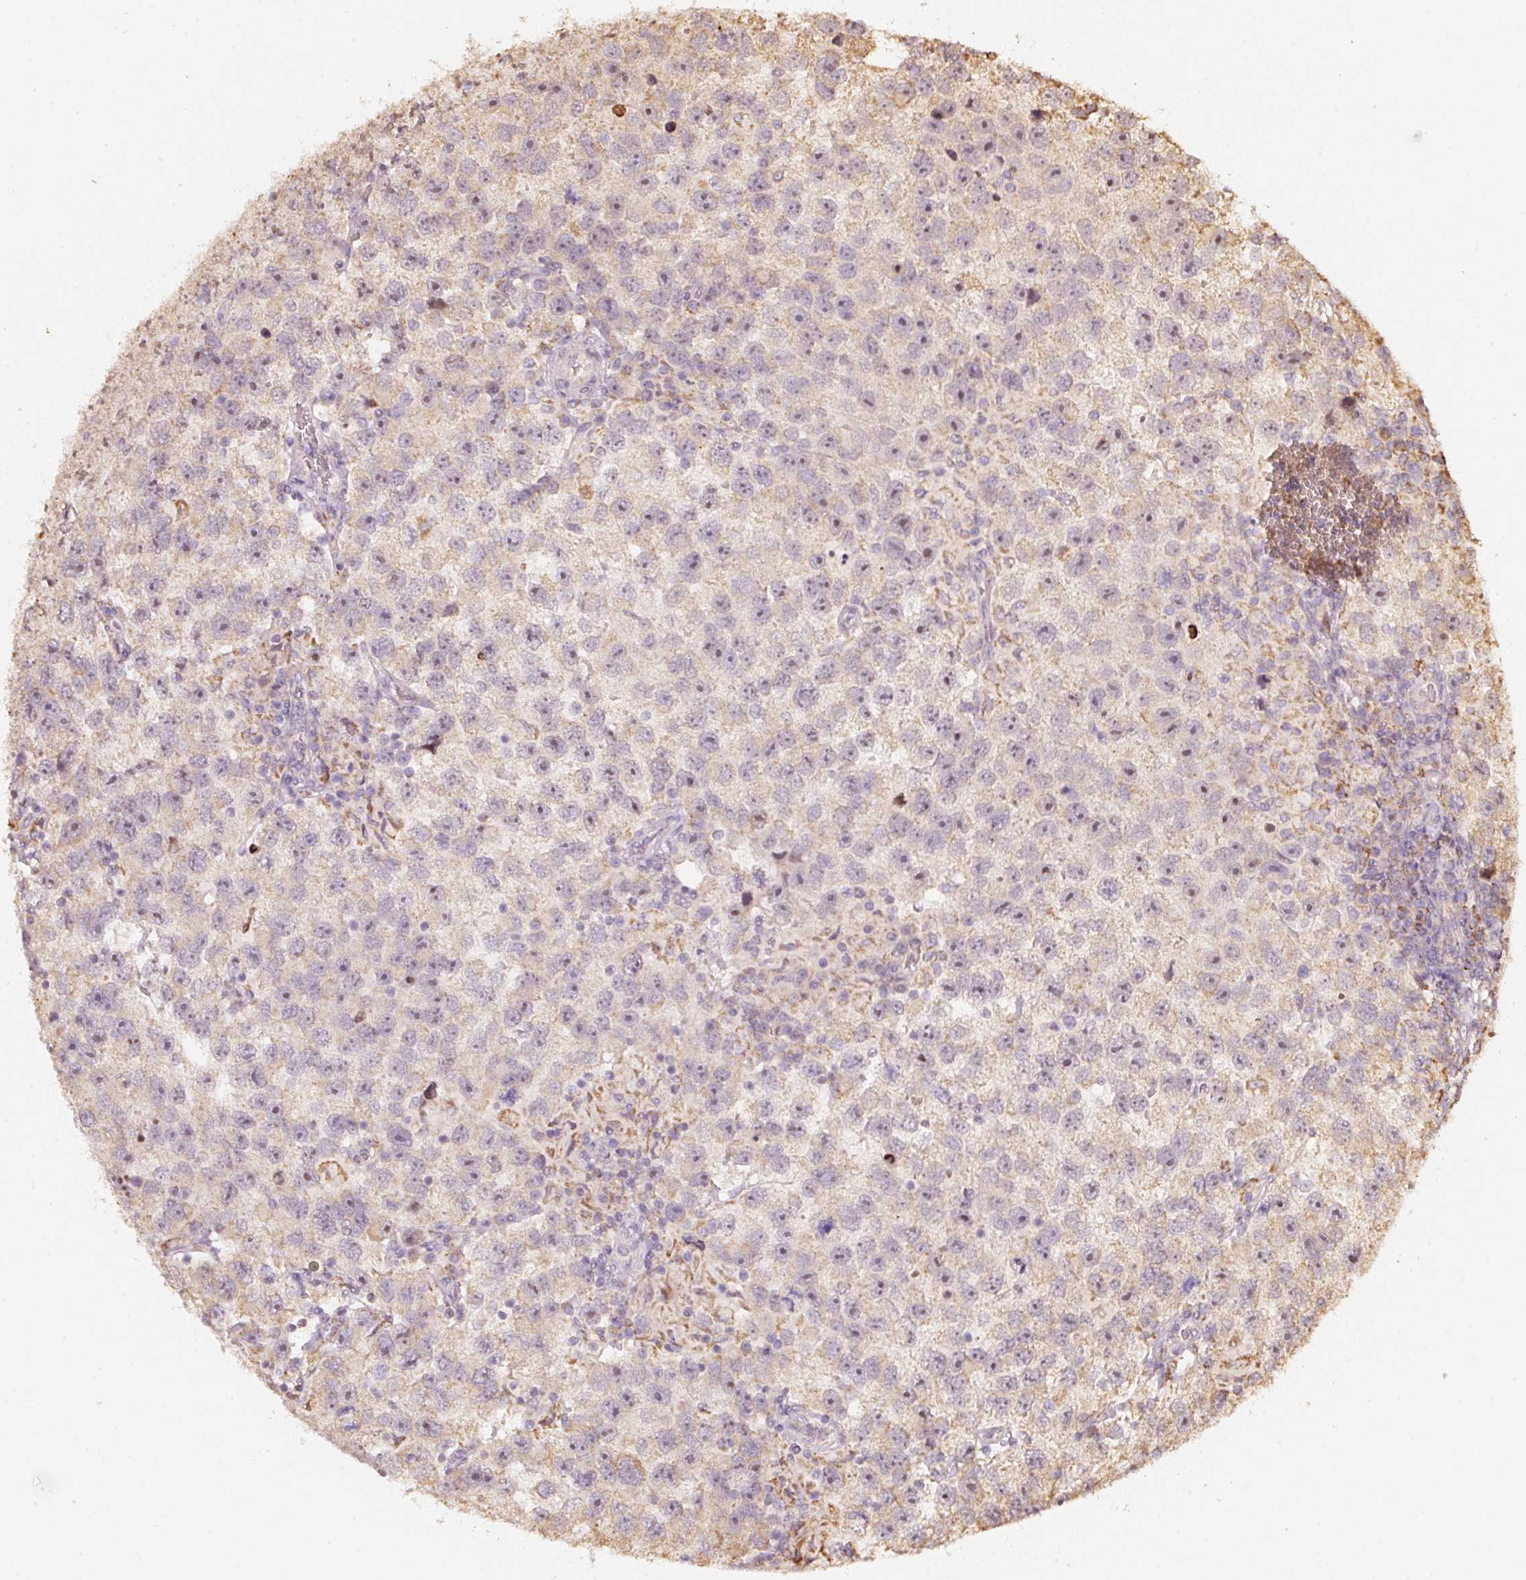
{"staining": {"intensity": "weak", "quantity": "25%-75%", "location": "cytoplasmic/membranous,nuclear"}, "tissue": "testis cancer", "cell_type": "Tumor cells", "image_type": "cancer", "snomed": [{"axis": "morphology", "description": "Seminoma, NOS"}, {"axis": "topography", "description": "Testis"}], "caption": "Immunohistochemical staining of testis cancer (seminoma) exhibits weak cytoplasmic/membranous and nuclear protein staining in about 25%-75% of tumor cells. Using DAB (brown) and hematoxylin (blue) stains, captured at high magnification using brightfield microscopy.", "gene": "RAB35", "patient": {"sex": "male", "age": 26}}